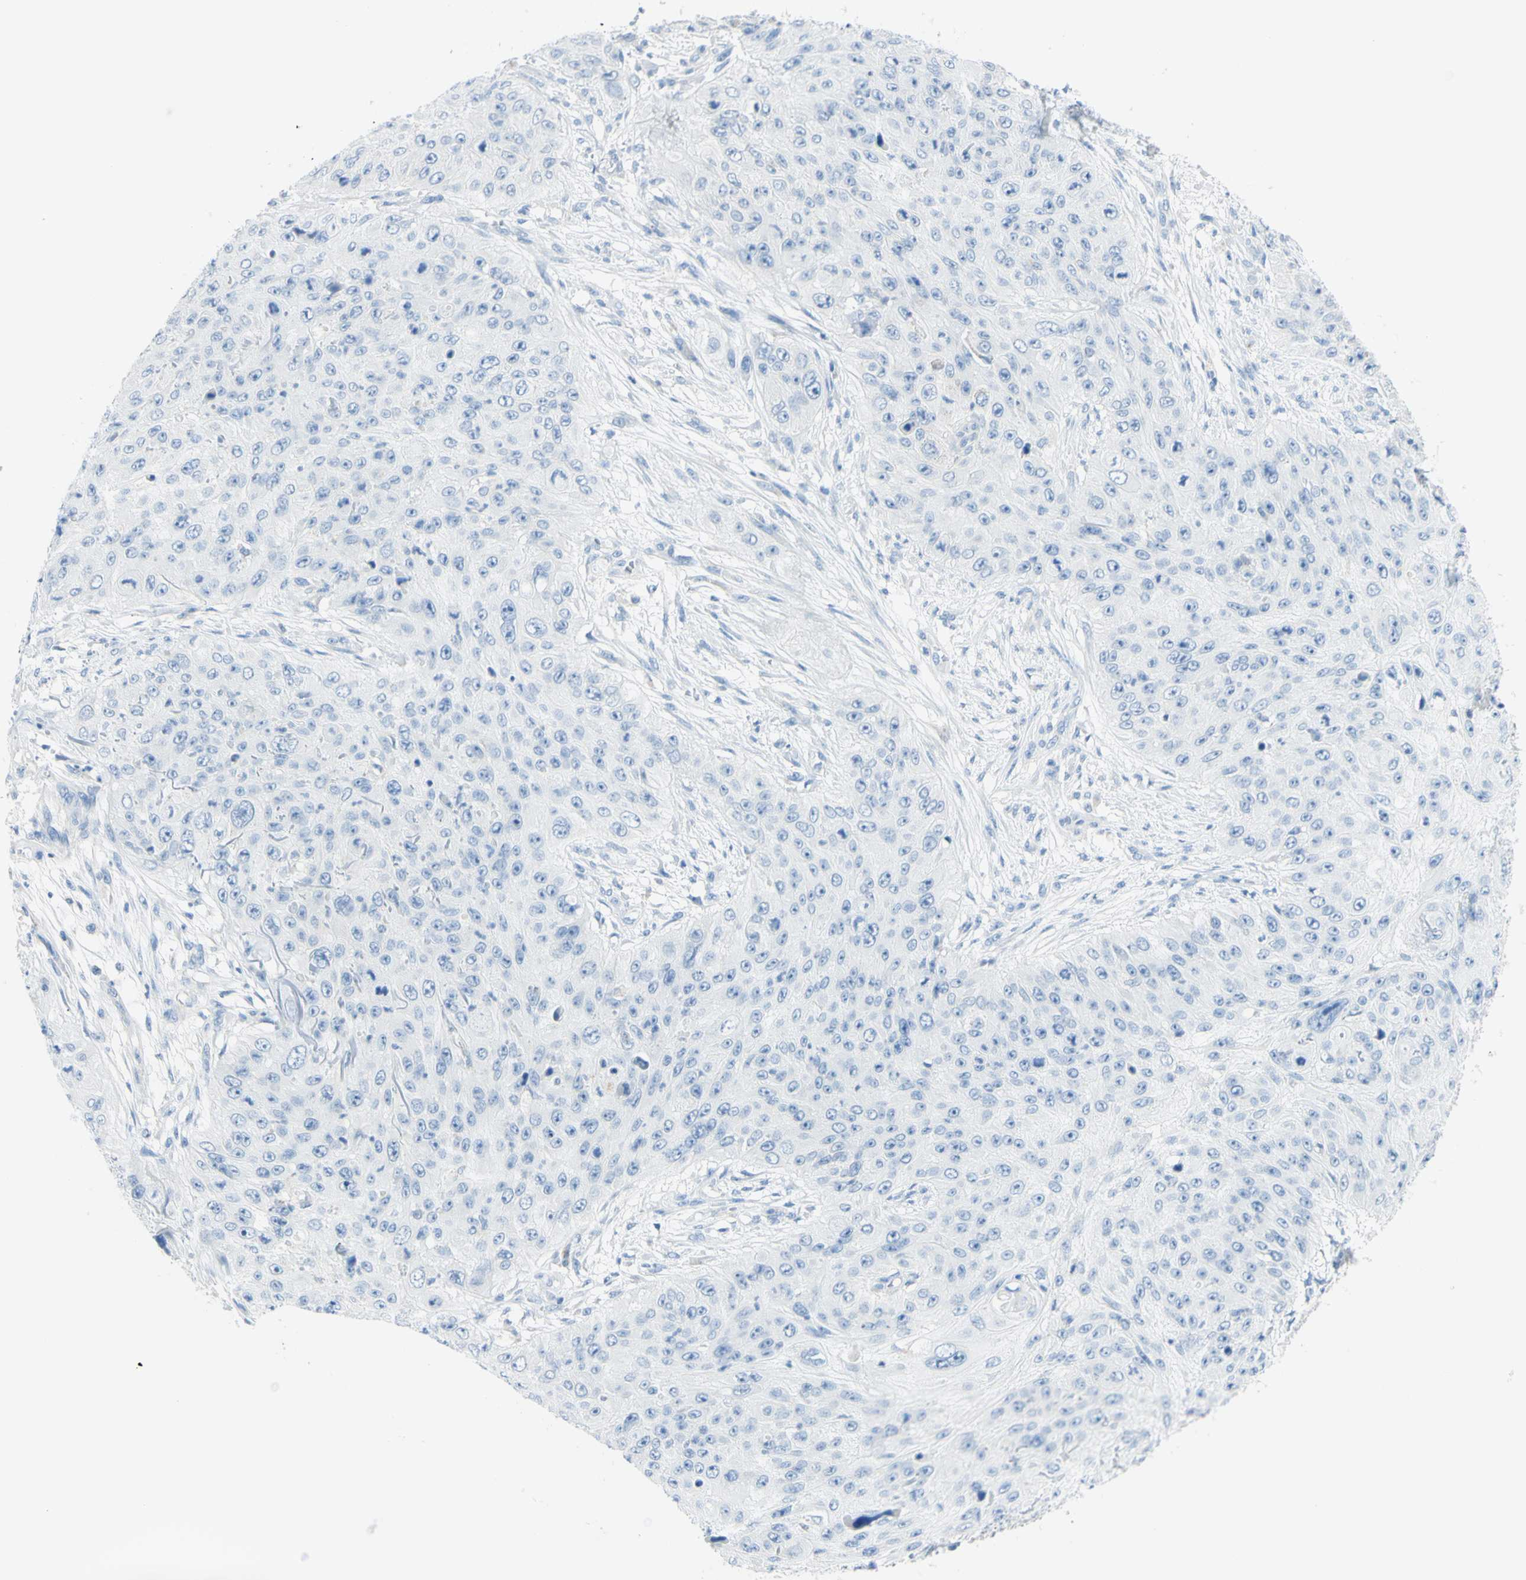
{"staining": {"intensity": "negative", "quantity": "none", "location": "none"}, "tissue": "skin cancer", "cell_type": "Tumor cells", "image_type": "cancer", "snomed": [{"axis": "morphology", "description": "Squamous cell carcinoma, NOS"}, {"axis": "topography", "description": "Skin"}], "caption": "Skin squamous cell carcinoma was stained to show a protein in brown. There is no significant positivity in tumor cells. (DAB (3,3'-diaminobenzidine) IHC, high magnification).", "gene": "TSPAN1", "patient": {"sex": "female", "age": 80}}